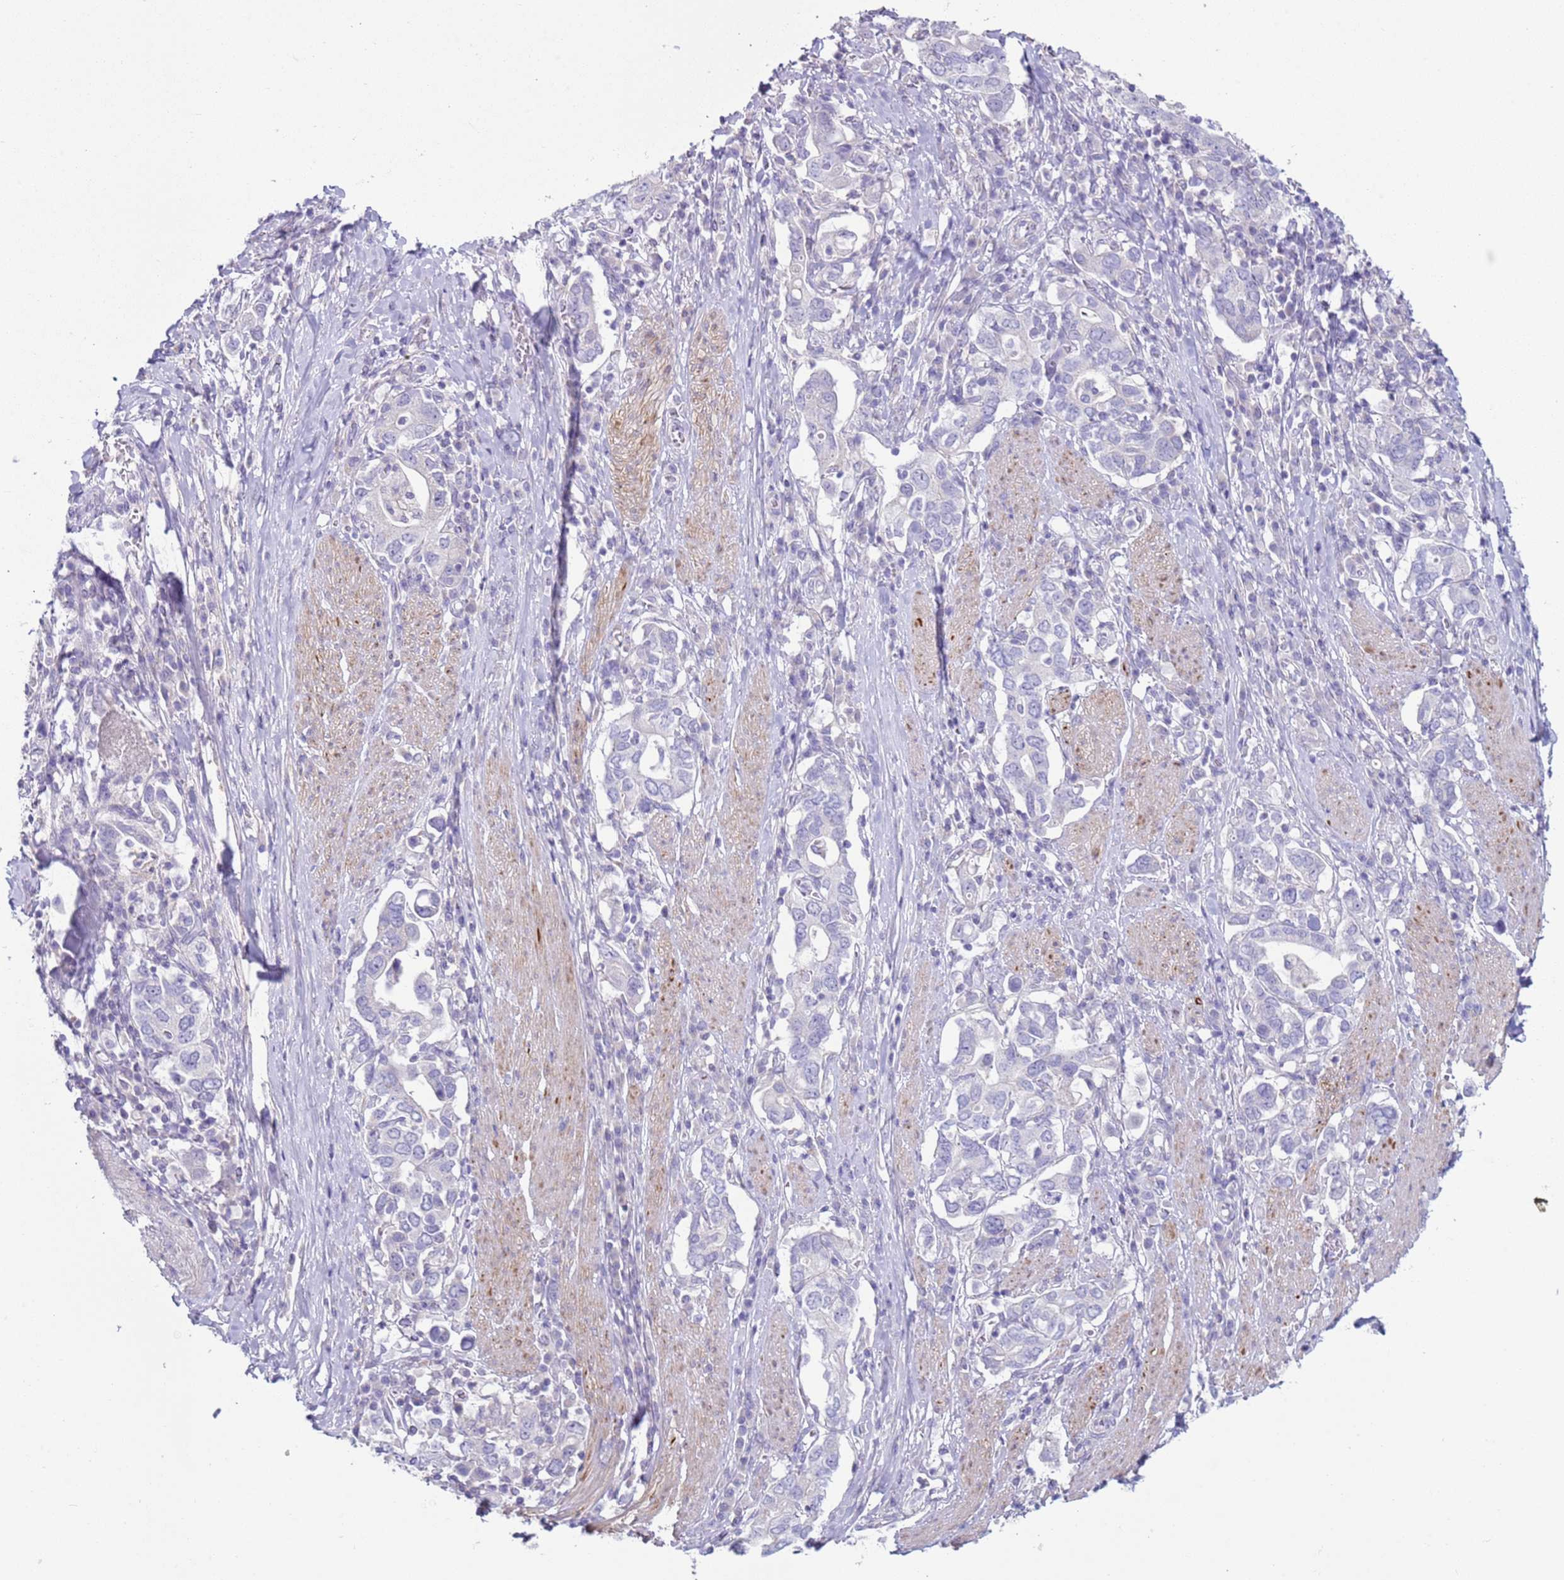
{"staining": {"intensity": "negative", "quantity": "none", "location": "none"}, "tissue": "stomach cancer", "cell_type": "Tumor cells", "image_type": "cancer", "snomed": [{"axis": "morphology", "description": "Adenocarcinoma, NOS"}, {"axis": "topography", "description": "Stomach, upper"}, {"axis": "topography", "description": "Stomach"}], "caption": "Stomach adenocarcinoma was stained to show a protein in brown. There is no significant expression in tumor cells.", "gene": "NPAP1", "patient": {"sex": "male", "age": 62}}